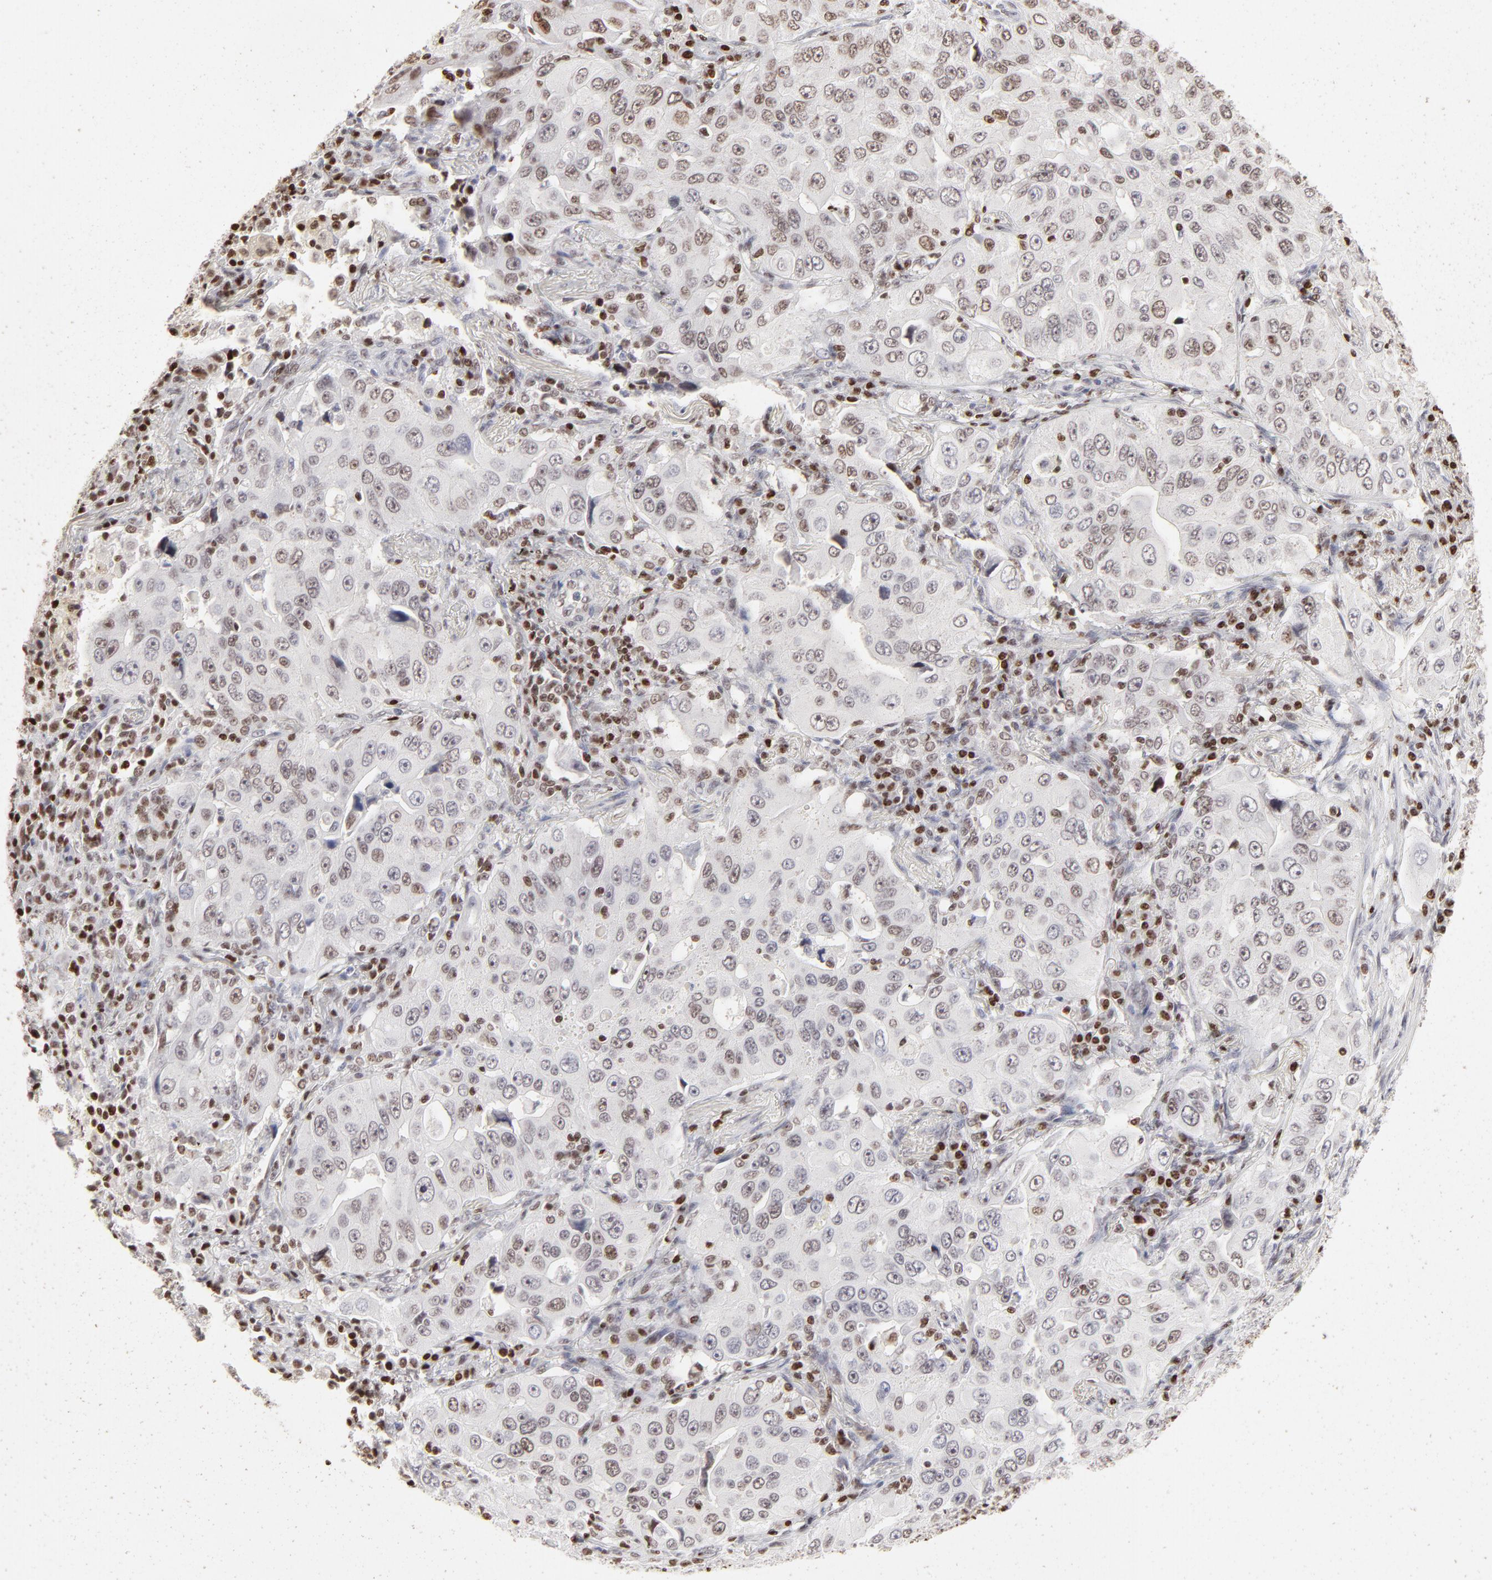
{"staining": {"intensity": "strong", "quantity": "25%-75%", "location": "nuclear"}, "tissue": "lung cancer", "cell_type": "Tumor cells", "image_type": "cancer", "snomed": [{"axis": "morphology", "description": "Adenocarcinoma, NOS"}, {"axis": "topography", "description": "Lung"}], "caption": "Strong nuclear expression is present in about 25%-75% of tumor cells in lung adenocarcinoma.", "gene": "PARP1", "patient": {"sex": "male", "age": 84}}